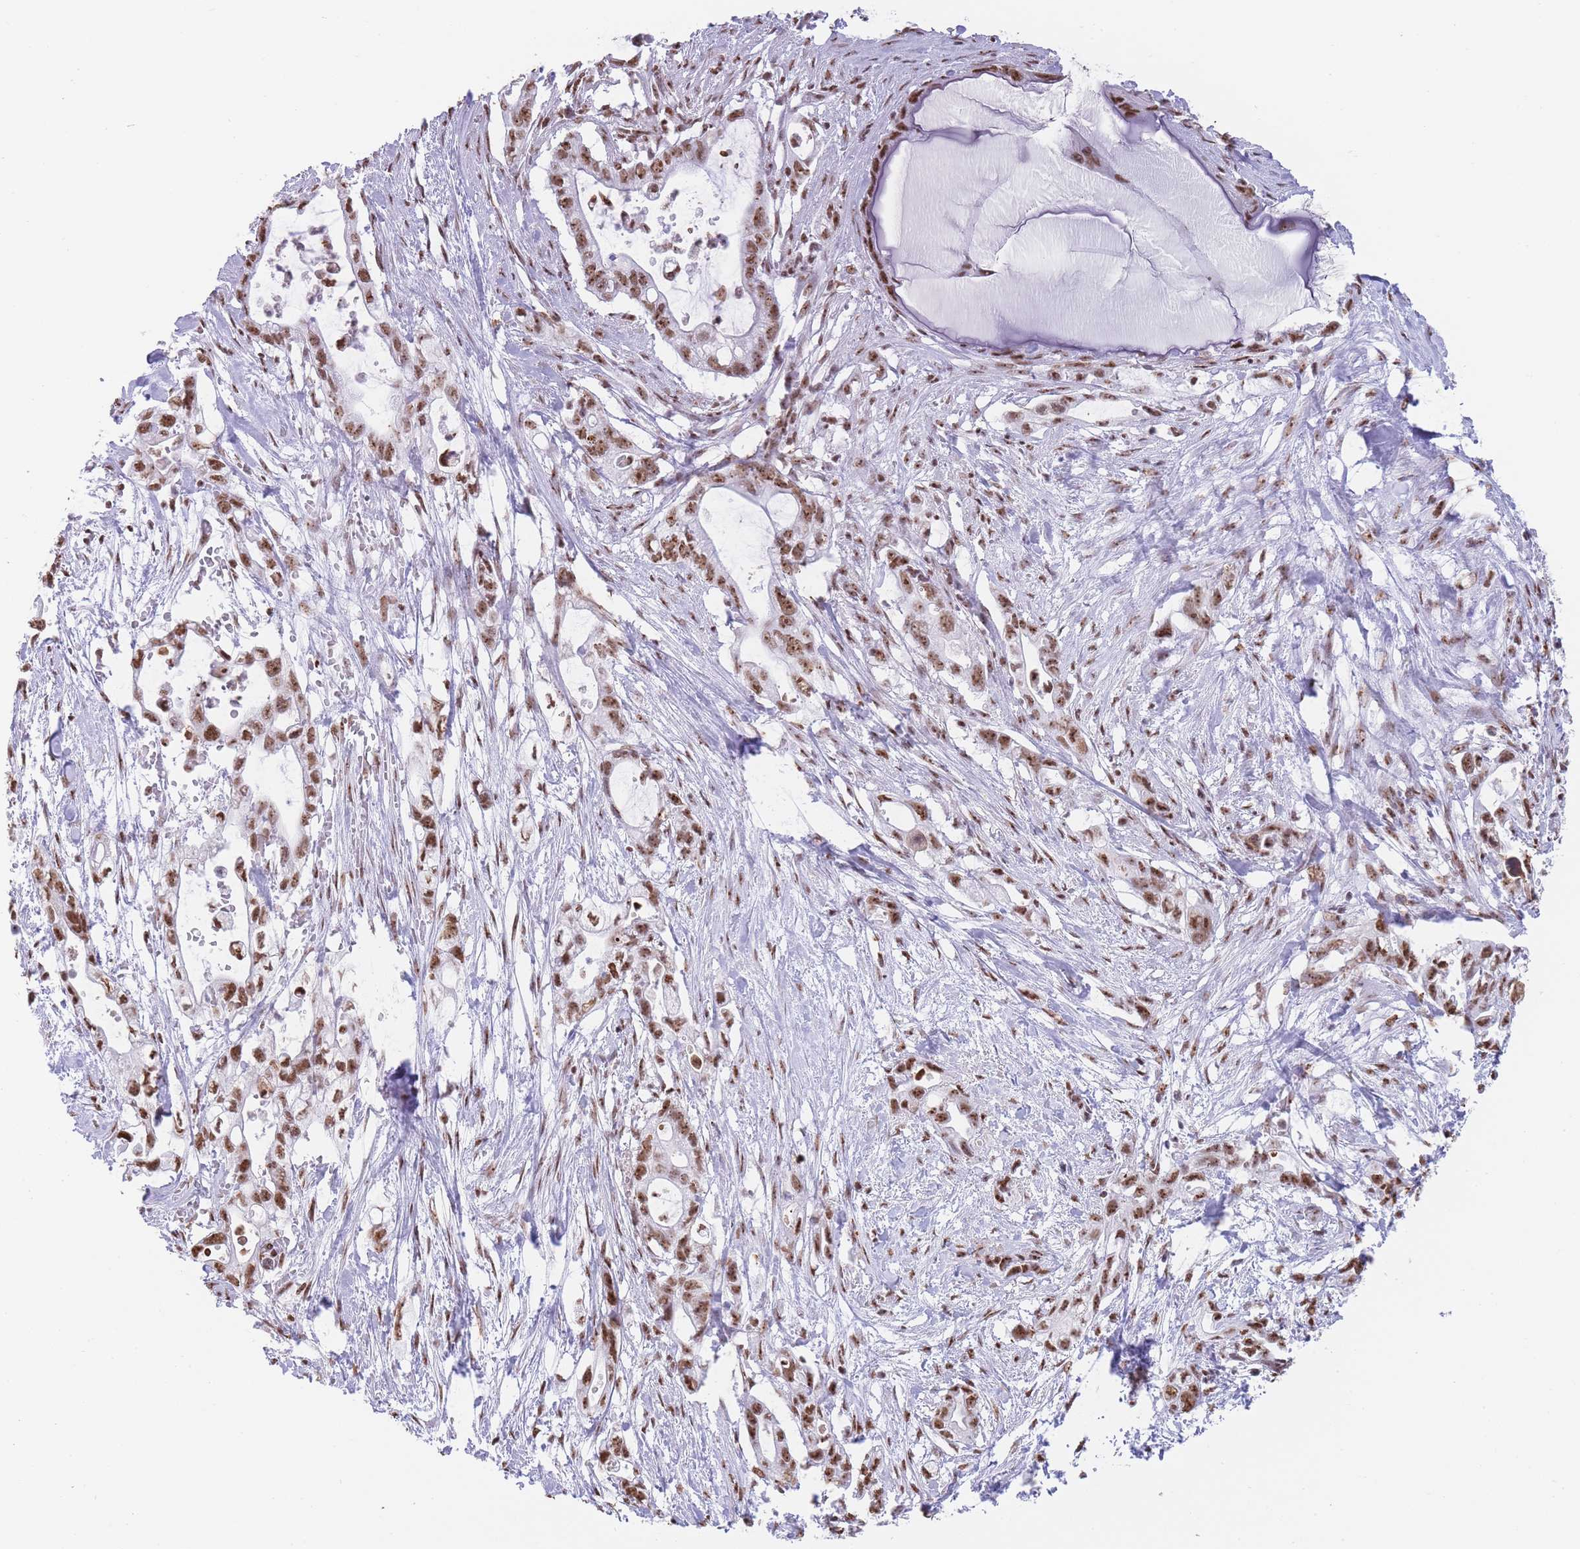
{"staining": {"intensity": "moderate", "quantity": ">75%", "location": "nuclear"}, "tissue": "pancreatic cancer", "cell_type": "Tumor cells", "image_type": "cancer", "snomed": [{"axis": "morphology", "description": "Adenocarcinoma, NOS"}, {"axis": "topography", "description": "Pancreas"}], "caption": "IHC of adenocarcinoma (pancreatic) demonstrates medium levels of moderate nuclear positivity in about >75% of tumor cells. The protein of interest is shown in brown color, while the nuclei are stained blue.", "gene": "EVC2", "patient": {"sex": "female", "age": 72}}